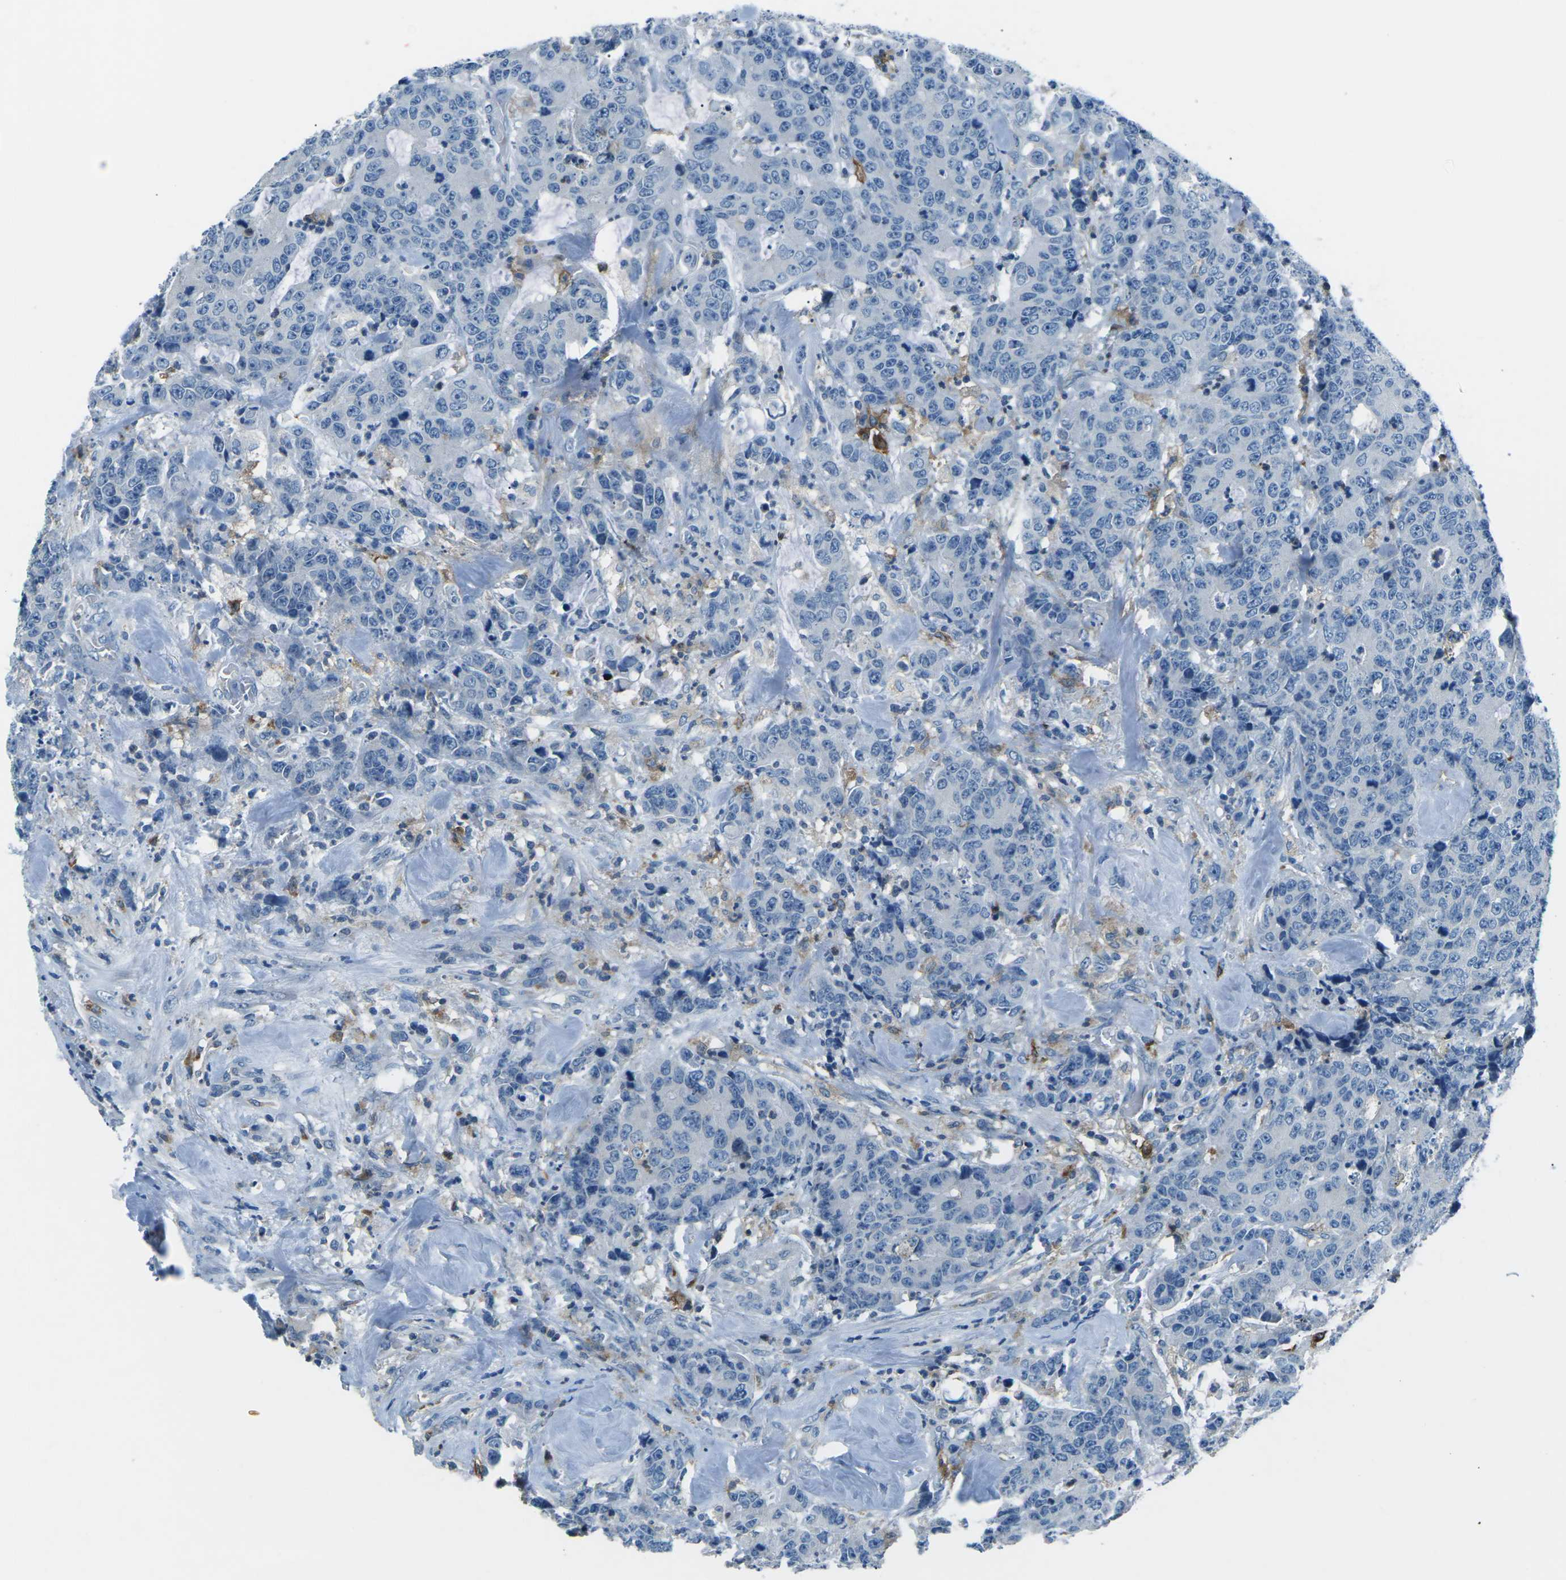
{"staining": {"intensity": "negative", "quantity": "none", "location": "none"}, "tissue": "colorectal cancer", "cell_type": "Tumor cells", "image_type": "cancer", "snomed": [{"axis": "morphology", "description": "Adenocarcinoma, NOS"}, {"axis": "topography", "description": "Colon"}], "caption": "A high-resolution photomicrograph shows immunohistochemistry (IHC) staining of colorectal adenocarcinoma, which exhibits no significant expression in tumor cells.", "gene": "CD1D", "patient": {"sex": "female", "age": 86}}